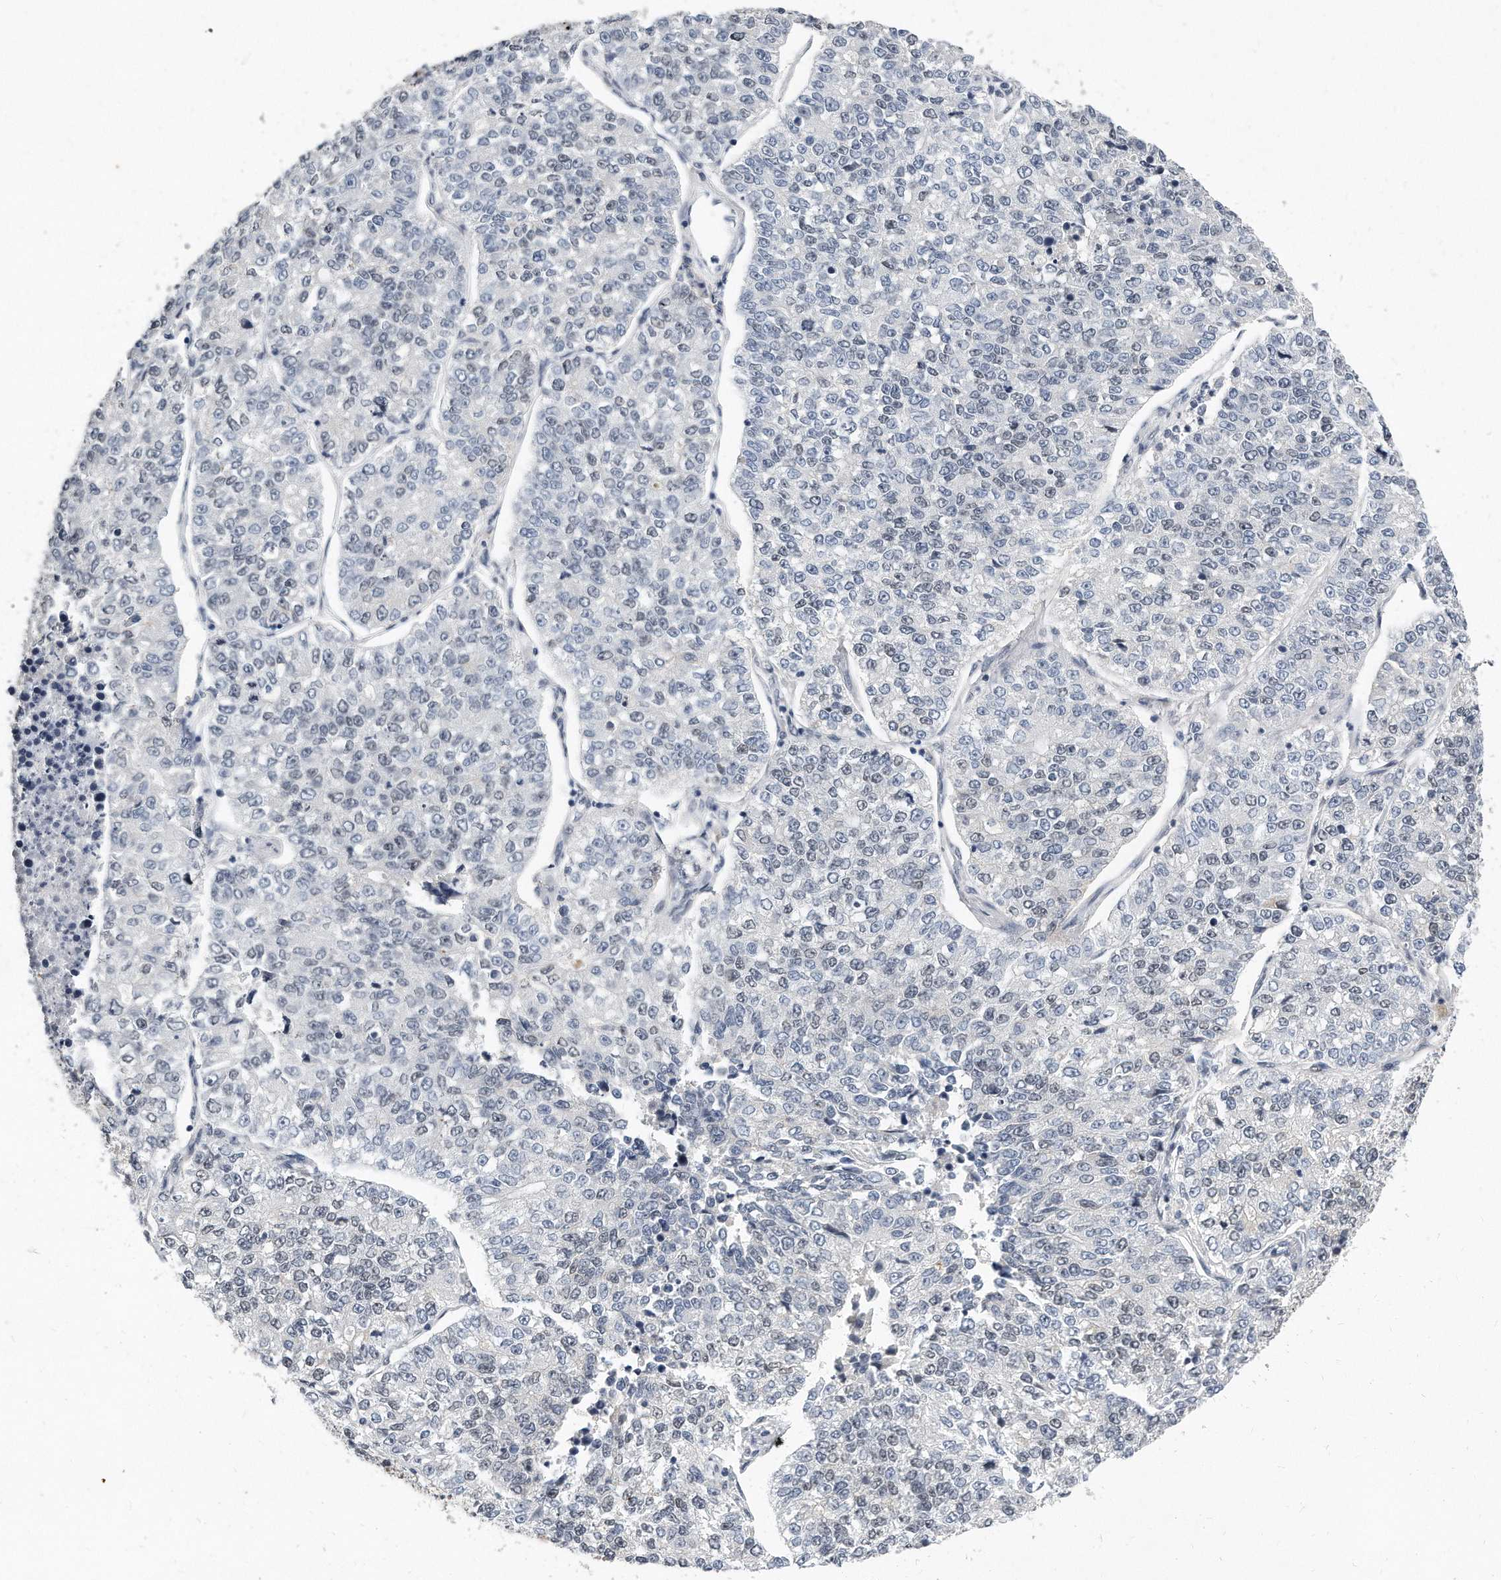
{"staining": {"intensity": "negative", "quantity": "none", "location": "none"}, "tissue": "lung cancer", "cell_type": "Tumor cells", "image_type": "cancer", "snomed": [{"axis": "morphology", "description": "Adenocarcinoma, NOS"}, {"axis": "topography", "description": "Lung"}], "caption": "This is a photomicrograph of immunohistochemistry (IHC) staining of lung cancer (adenocarcinoma), which shows no staining in tumor cells.", "gene": "CTBP2", "patient": {"sex": "male", "age": 49}}